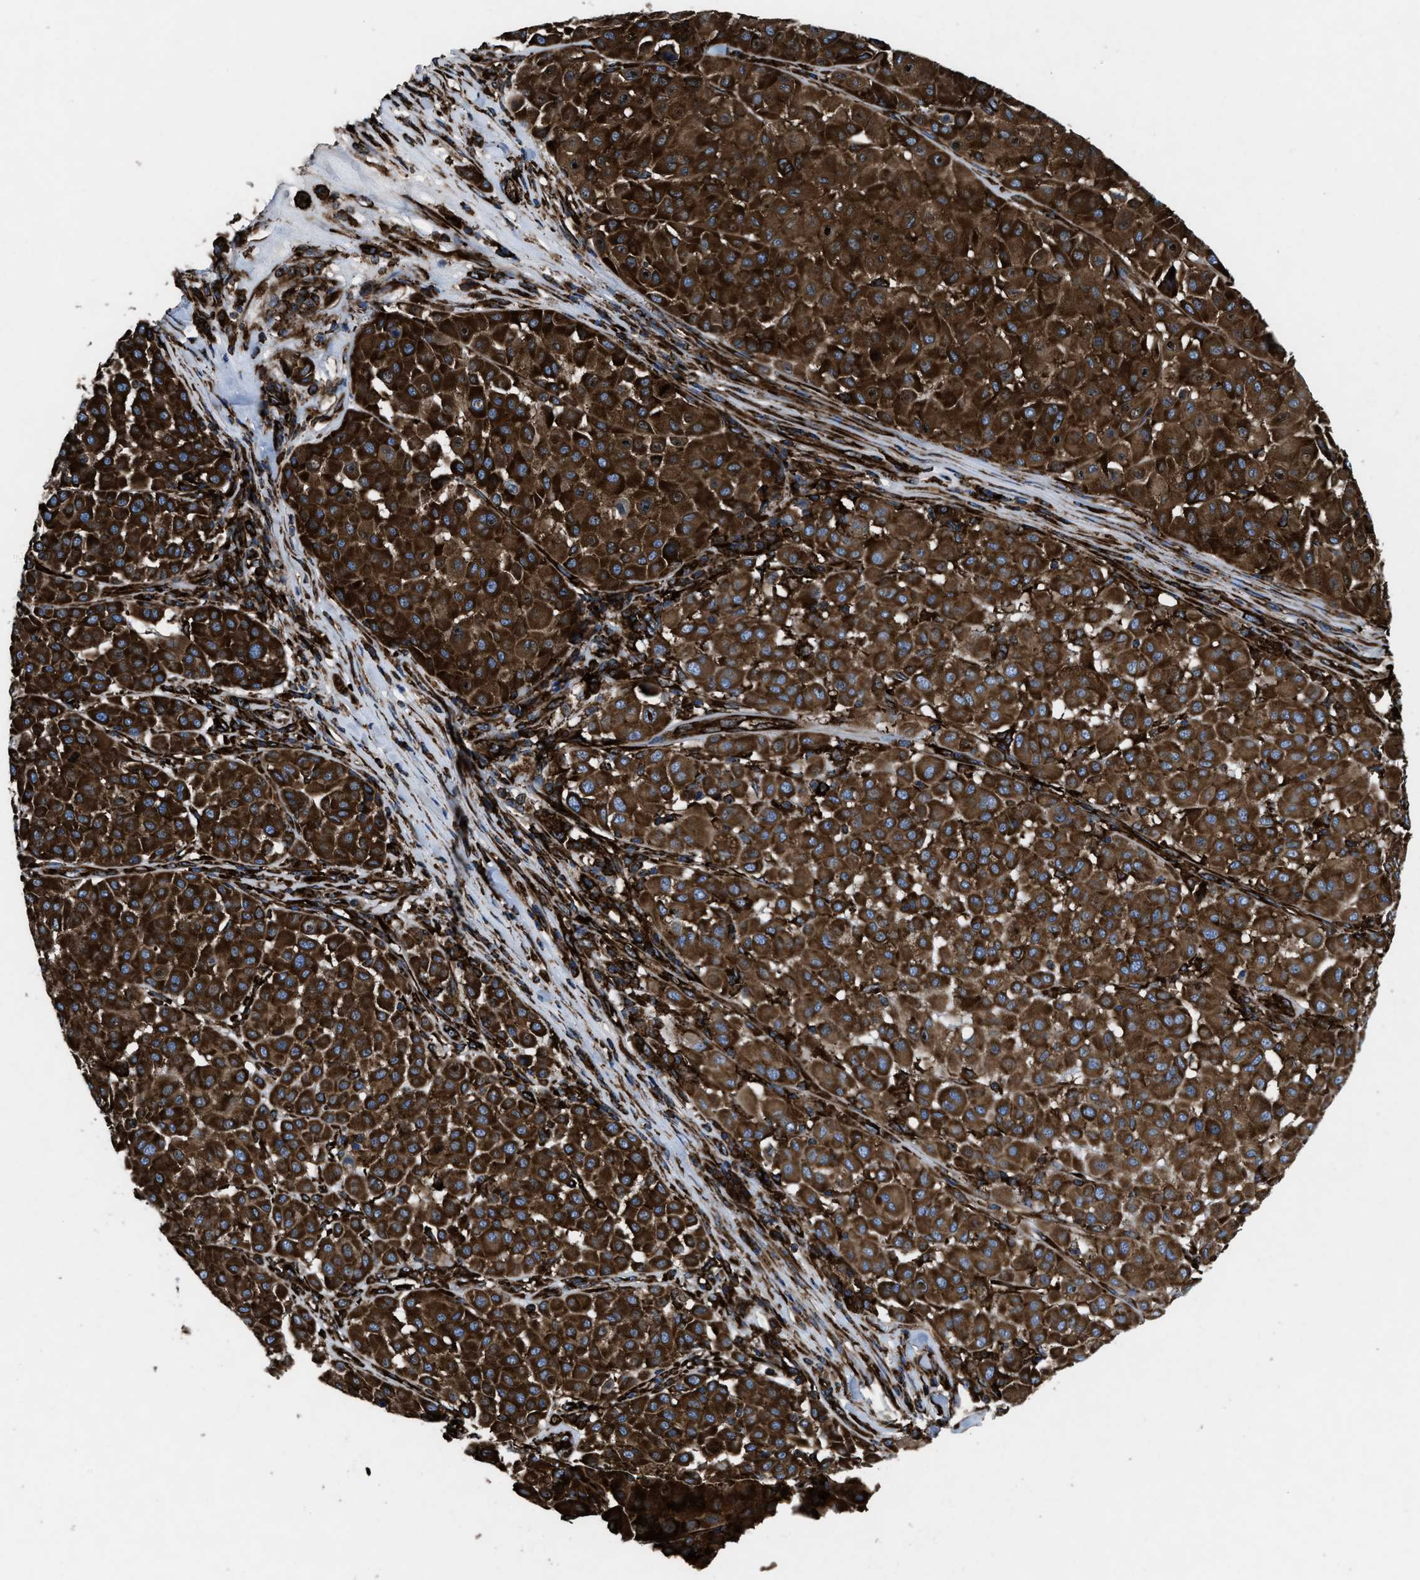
{"staining": {"intensity": "strong", "quantity": ">75%", "location": "cytoplasmic/membranous"}, "tissue": "melanoma", "cell_type": "Tumor cells", "image_type": "cancer", "snomed": [{"axis": "morphology", "description": "Malignant melanoma, Metastatic site"}, {"axis": "topography", "description": "Soft tissue"}], "caption": "Malignant melanoma (metastatic site) tissue displays strong cytoplasmic/membranous staining in approximately >75% of tumor cells", "gene": "CAPRIN1", "patient": {"sex": "male", "age": 41}}